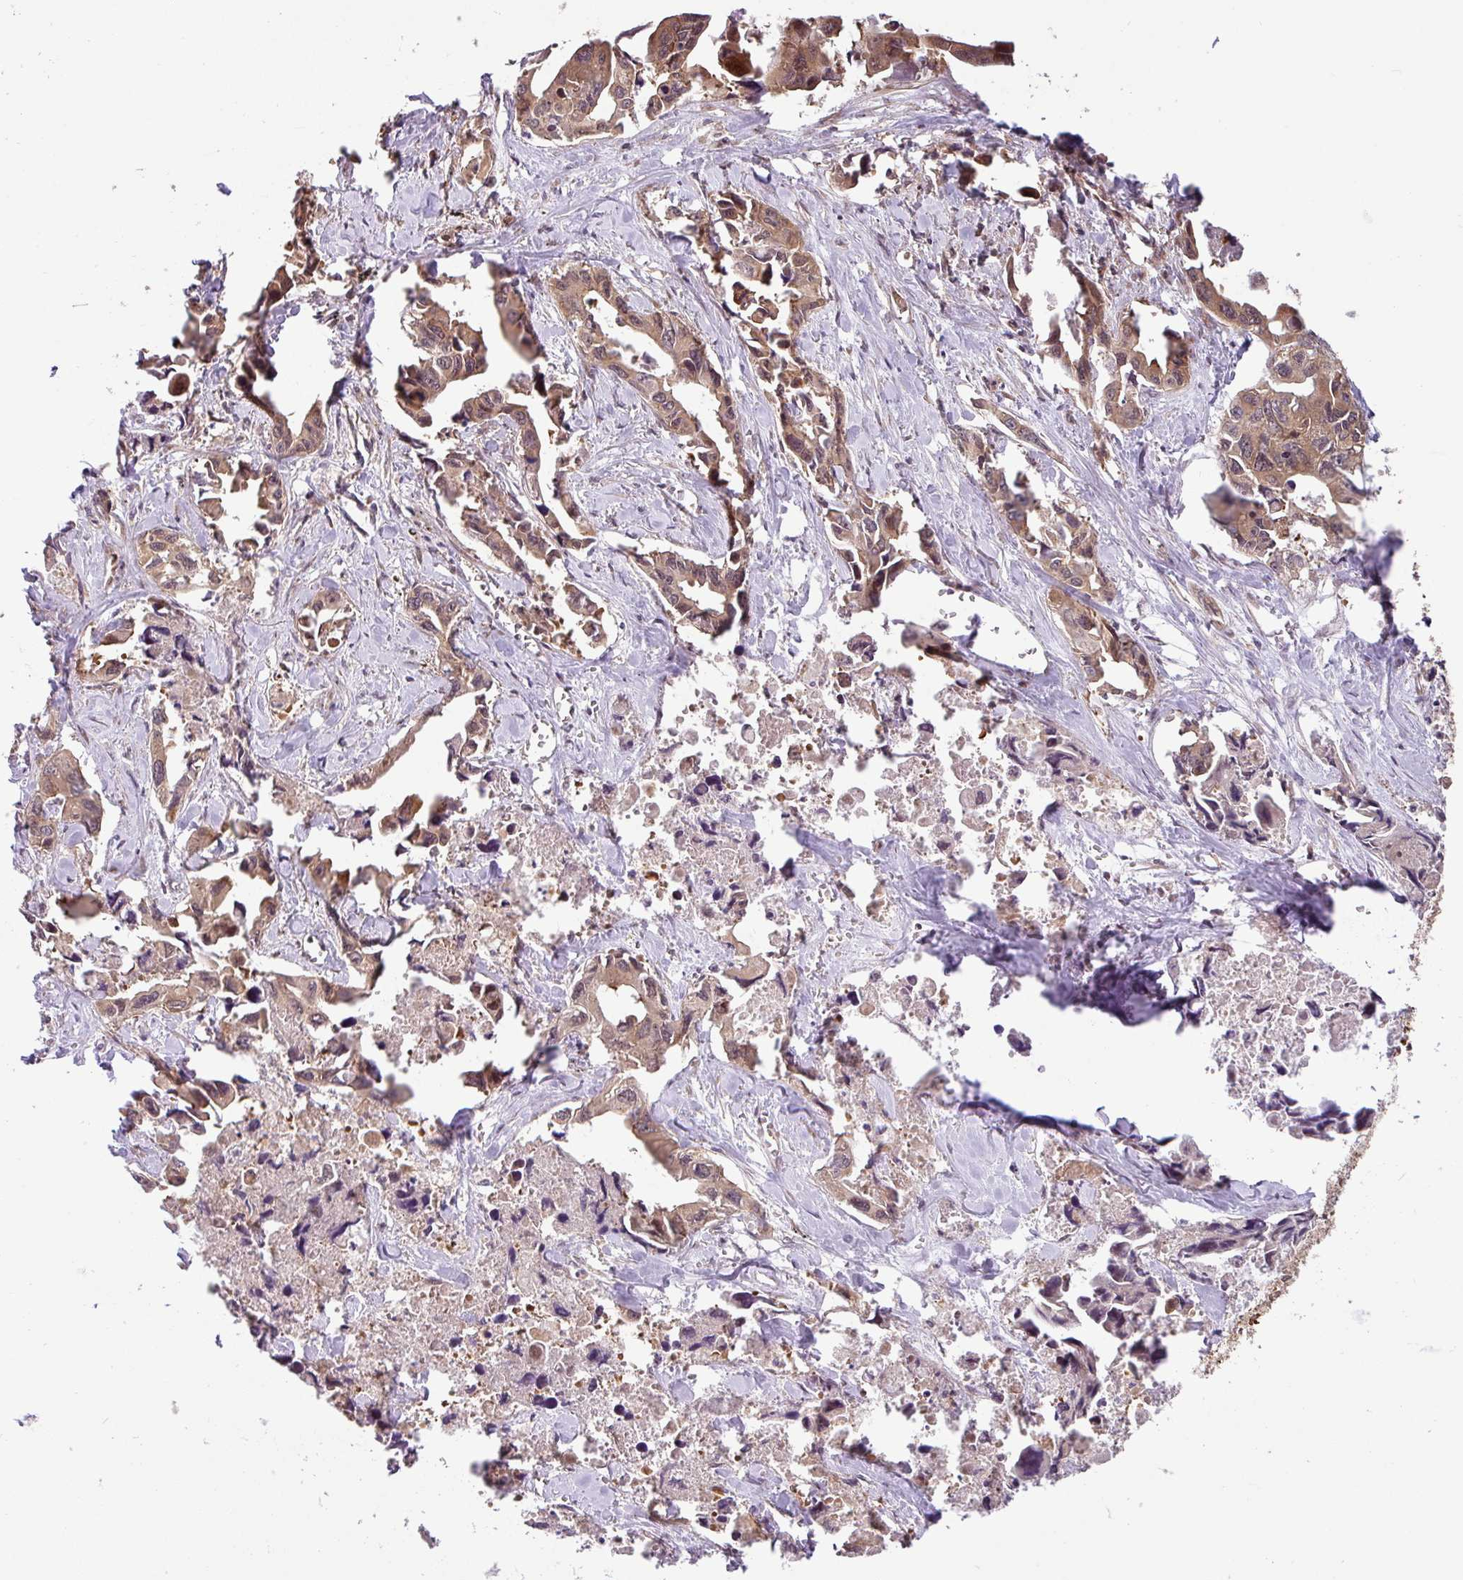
{"staining": {"intensity": "moderate", "quantity": ">75%", "location": "cytoplasmic/membranous,nuclear"}, "tissue": "lung cancer", "cell_type": "Tumor cells", "image_type": "cancer", "snomed": [{"axis": "morphology", "description": "Adenocarcinoma, NOS"}, {"axis": "topography", "description": "Lung"}], "caption": "Immunohistochemical staining of human lung cancer (adenocarcinoma) demonstrates medium levels of moderate cytoplasmic/membranous and nuclear protein staining in about >75% of tumor cells. (DAB IHC, brown staining for protein, blue staining for nuclei).", "gene": "SHB", "patient": {"sex": "male", "age": 64}}